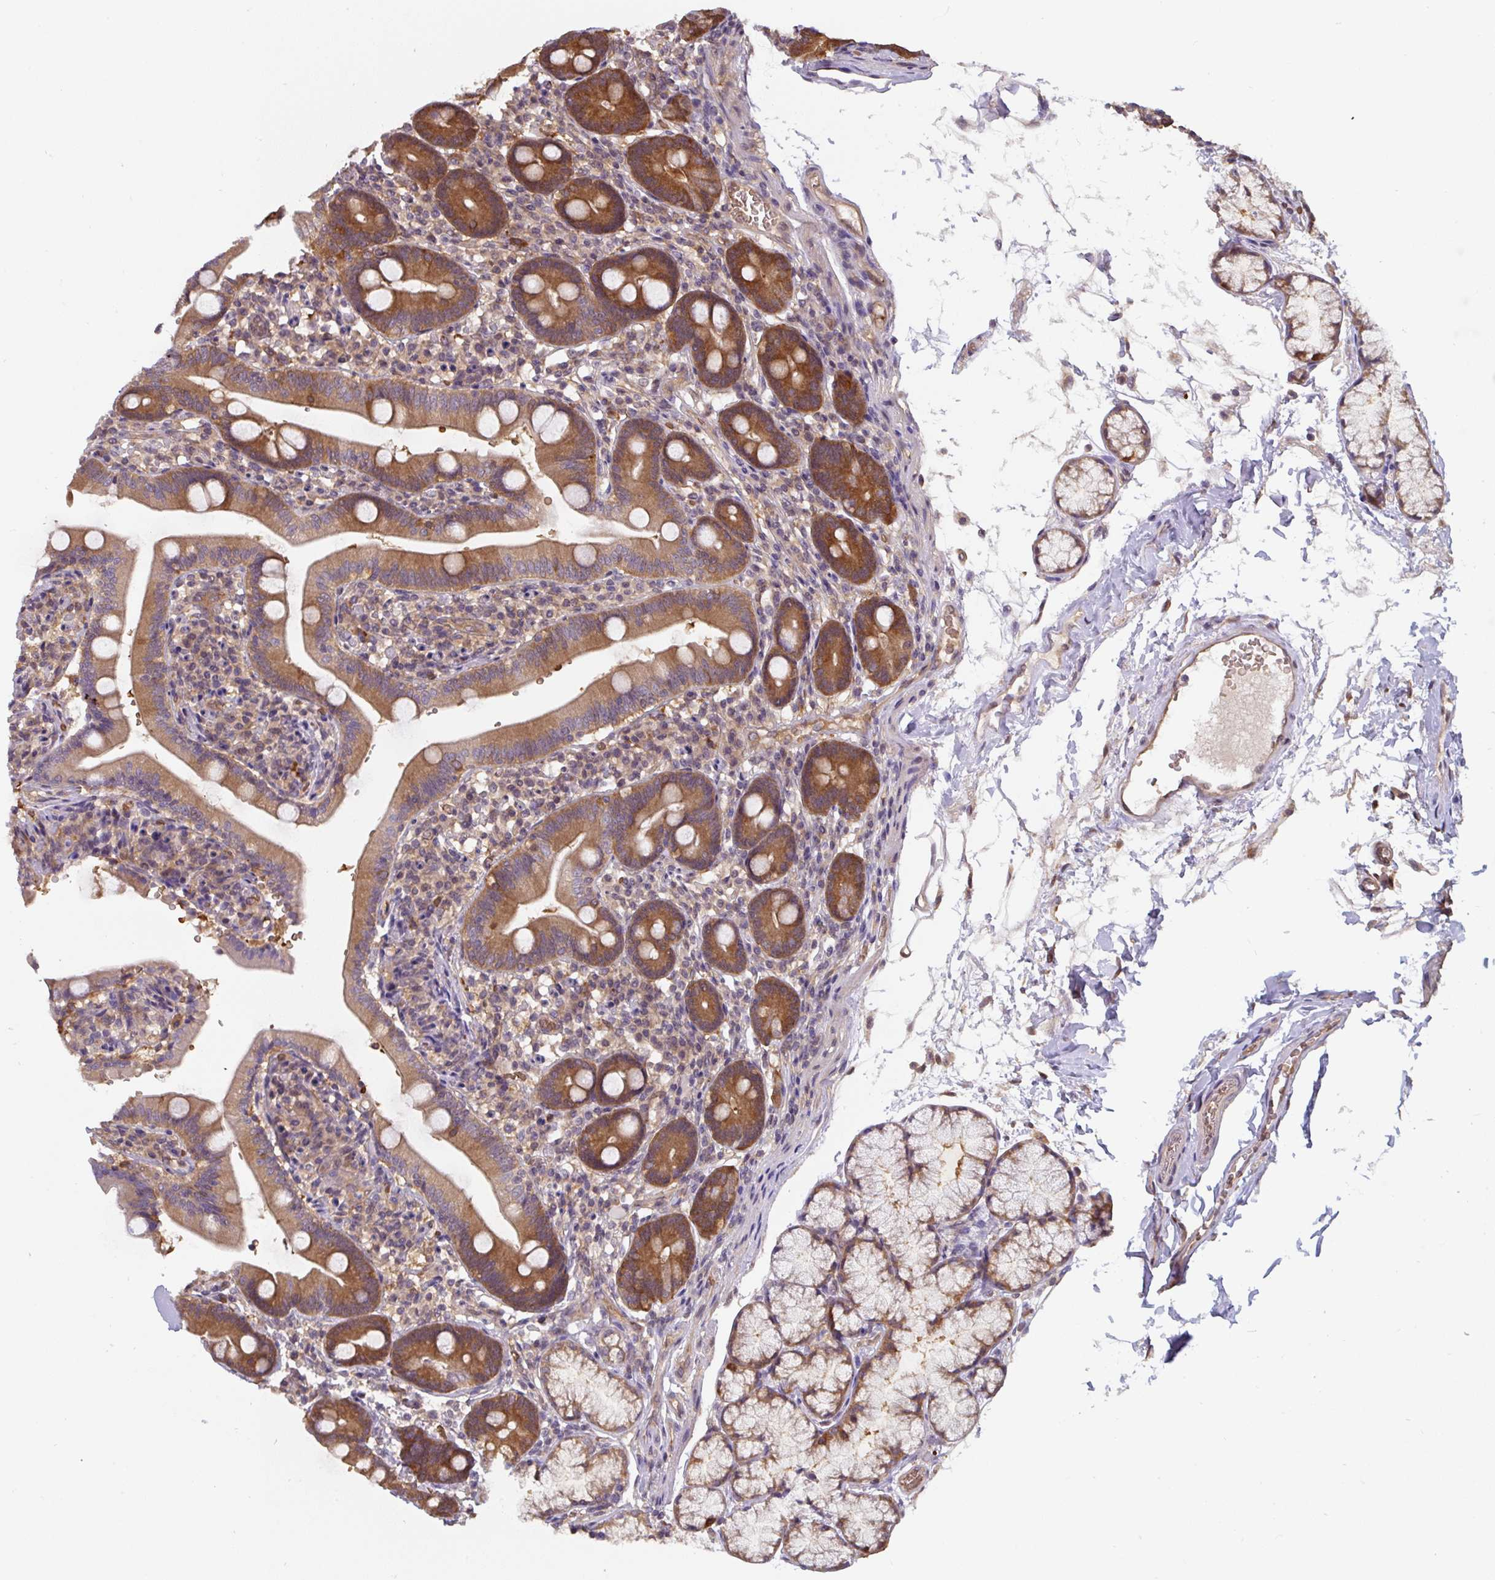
{"staining": {"intensity": "strong", "quantity": ">75%", "location": "cytoplasmic/membranous"}, "tissue": "duodenum", "cell_type": "Glandular cells", "image_type": "normal", "snomed": [{"axis": "morphology", "description": "Normal tissue, NOS"}, {"axis": "topography", "description": "Duodenum"}], "caption": "Protein expression by immunohistochemistry shows strong cytoplasmic/membranous positivity in approximately >75% of glandular cells in normal duodenum.", "gene": "ST13", "patient": {"sex": "female", "age": 67}}